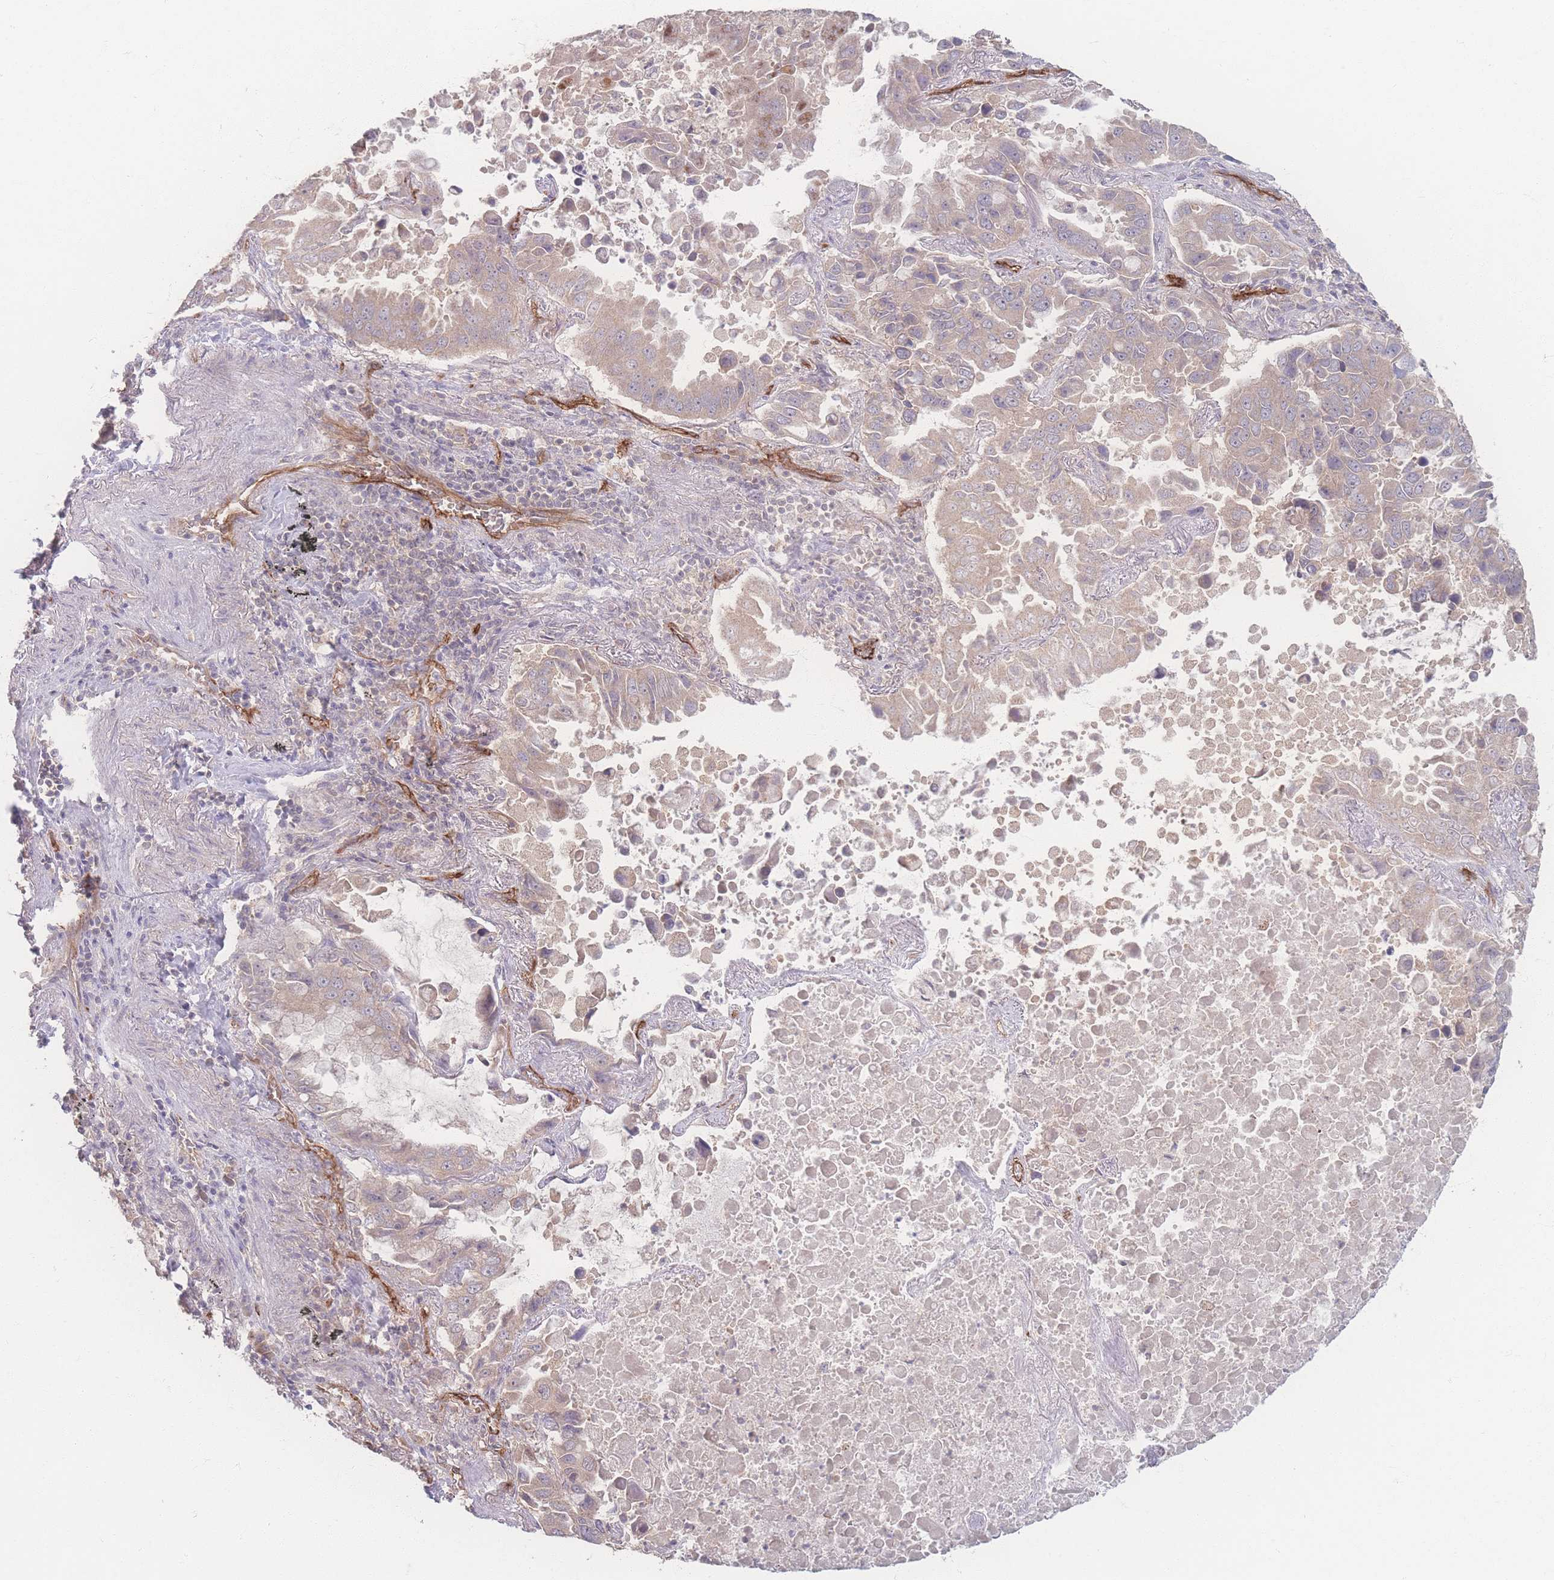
{"staining": {"intensity": "negative", "quantity": "none", "location": "none"}, "tissue": "lung cancer", "cell_type": "Tumor cells", "image_type": "cancer", "snomed": [{"axis": "morphology", "description": "Adenocarcinoma, NOS"}, {"axis": "topography", "description": "Lung"}], "caption": "An image of human lung cancer is negative for staining in tumor cells.", "gene": "INSR", "patient": {"sex": "male", "age": 64}}